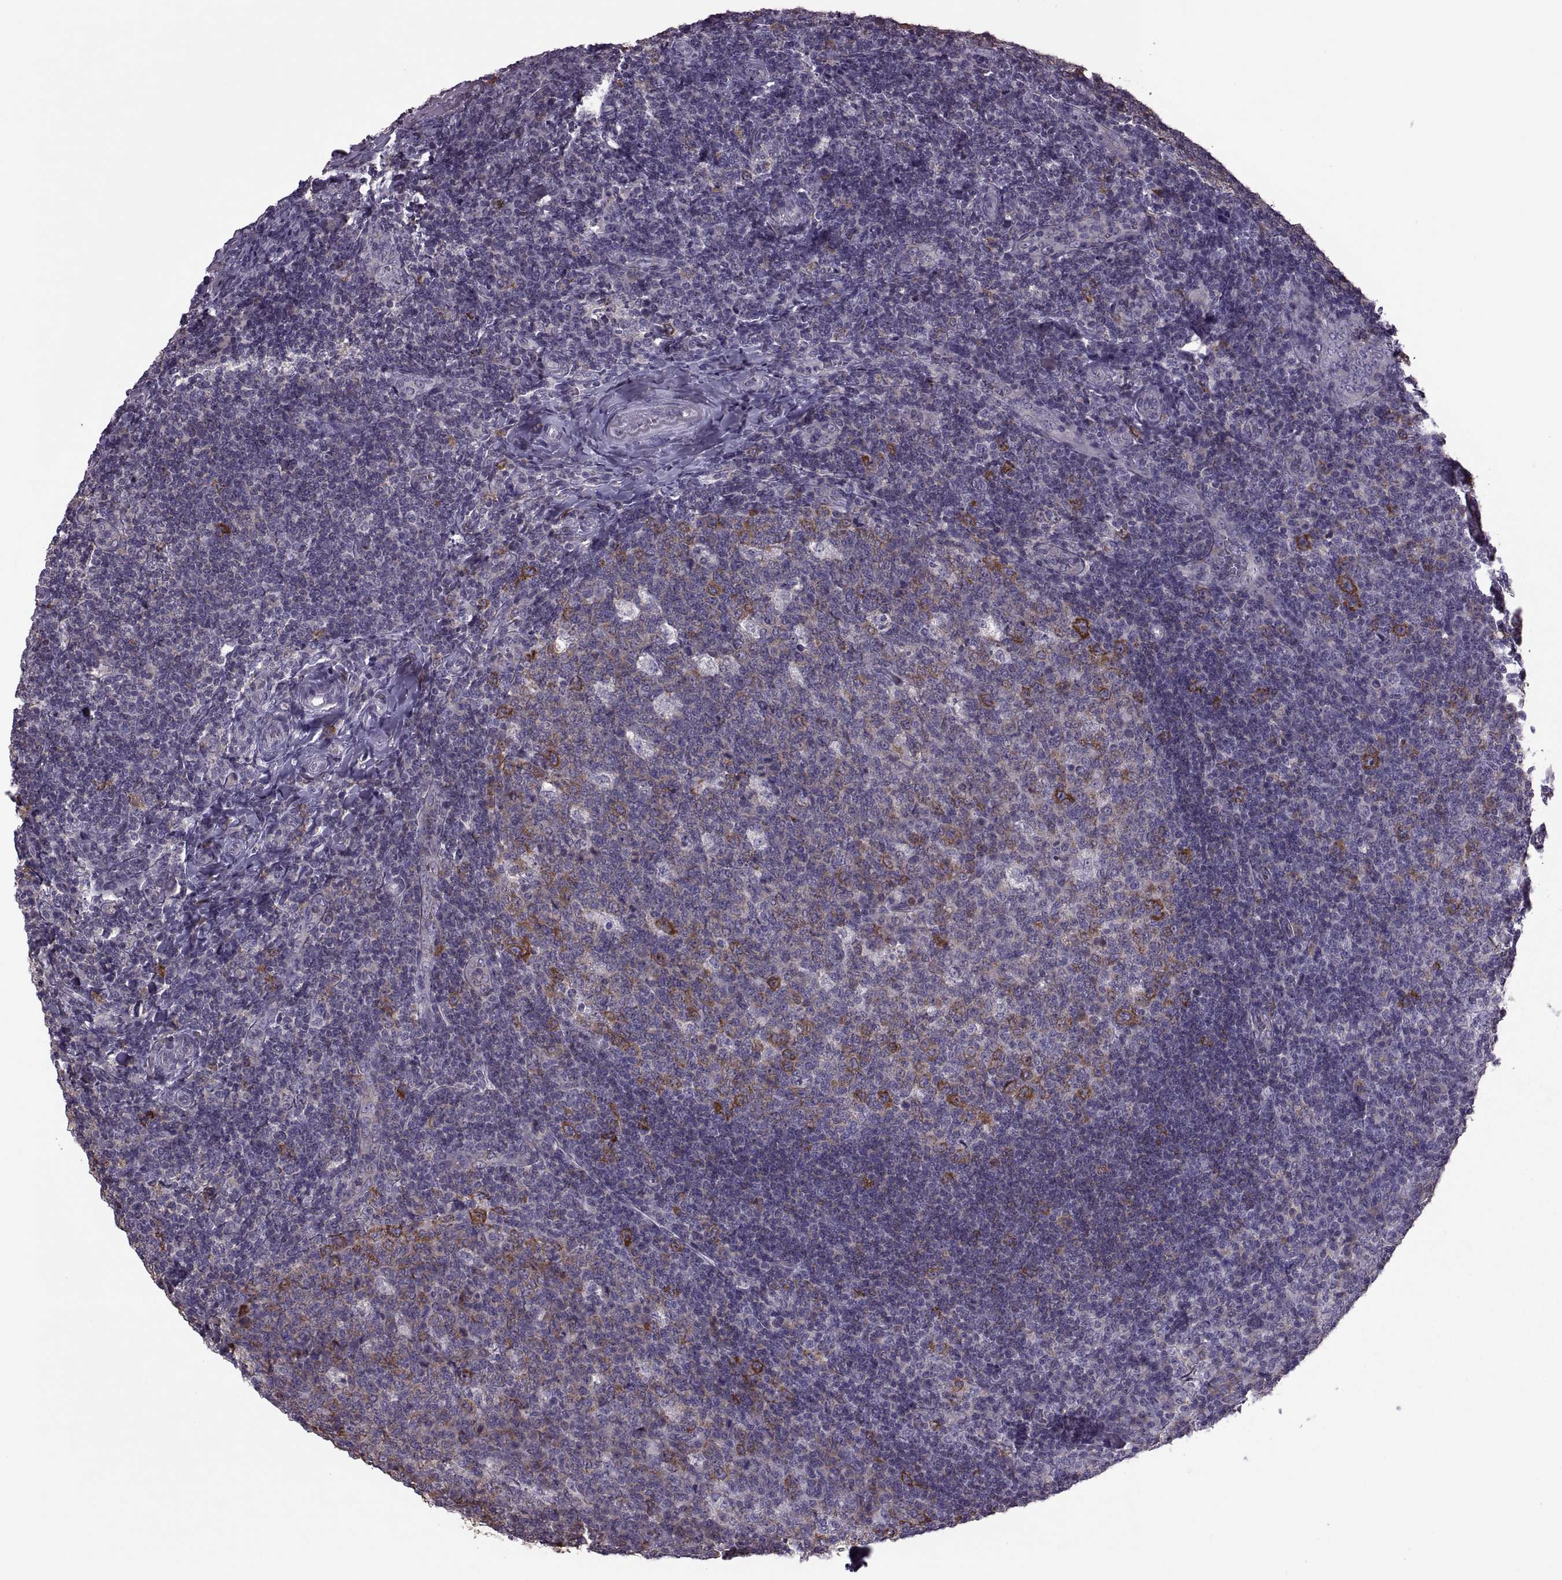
{"staining": {"intensity": "strong", "quantity": "<25%", "location": "cytoplasmic/membranous"}, "tissue": "tonsil", "cell_type": "Germinal center cells", "image_type": "normal", "snomed": [{"axis": "morphology", "description": "Normal tissue, NOS"}, {"axis": "topography", "description": "Tonsil"}], "caption": "A brown stain highlights strong cytoplasmic/membranous positivity of a protein in germinal center cells of unremarkable tonsil.", "gene": "PABPC1", "patient": {"sex": "male", "age": 17}}